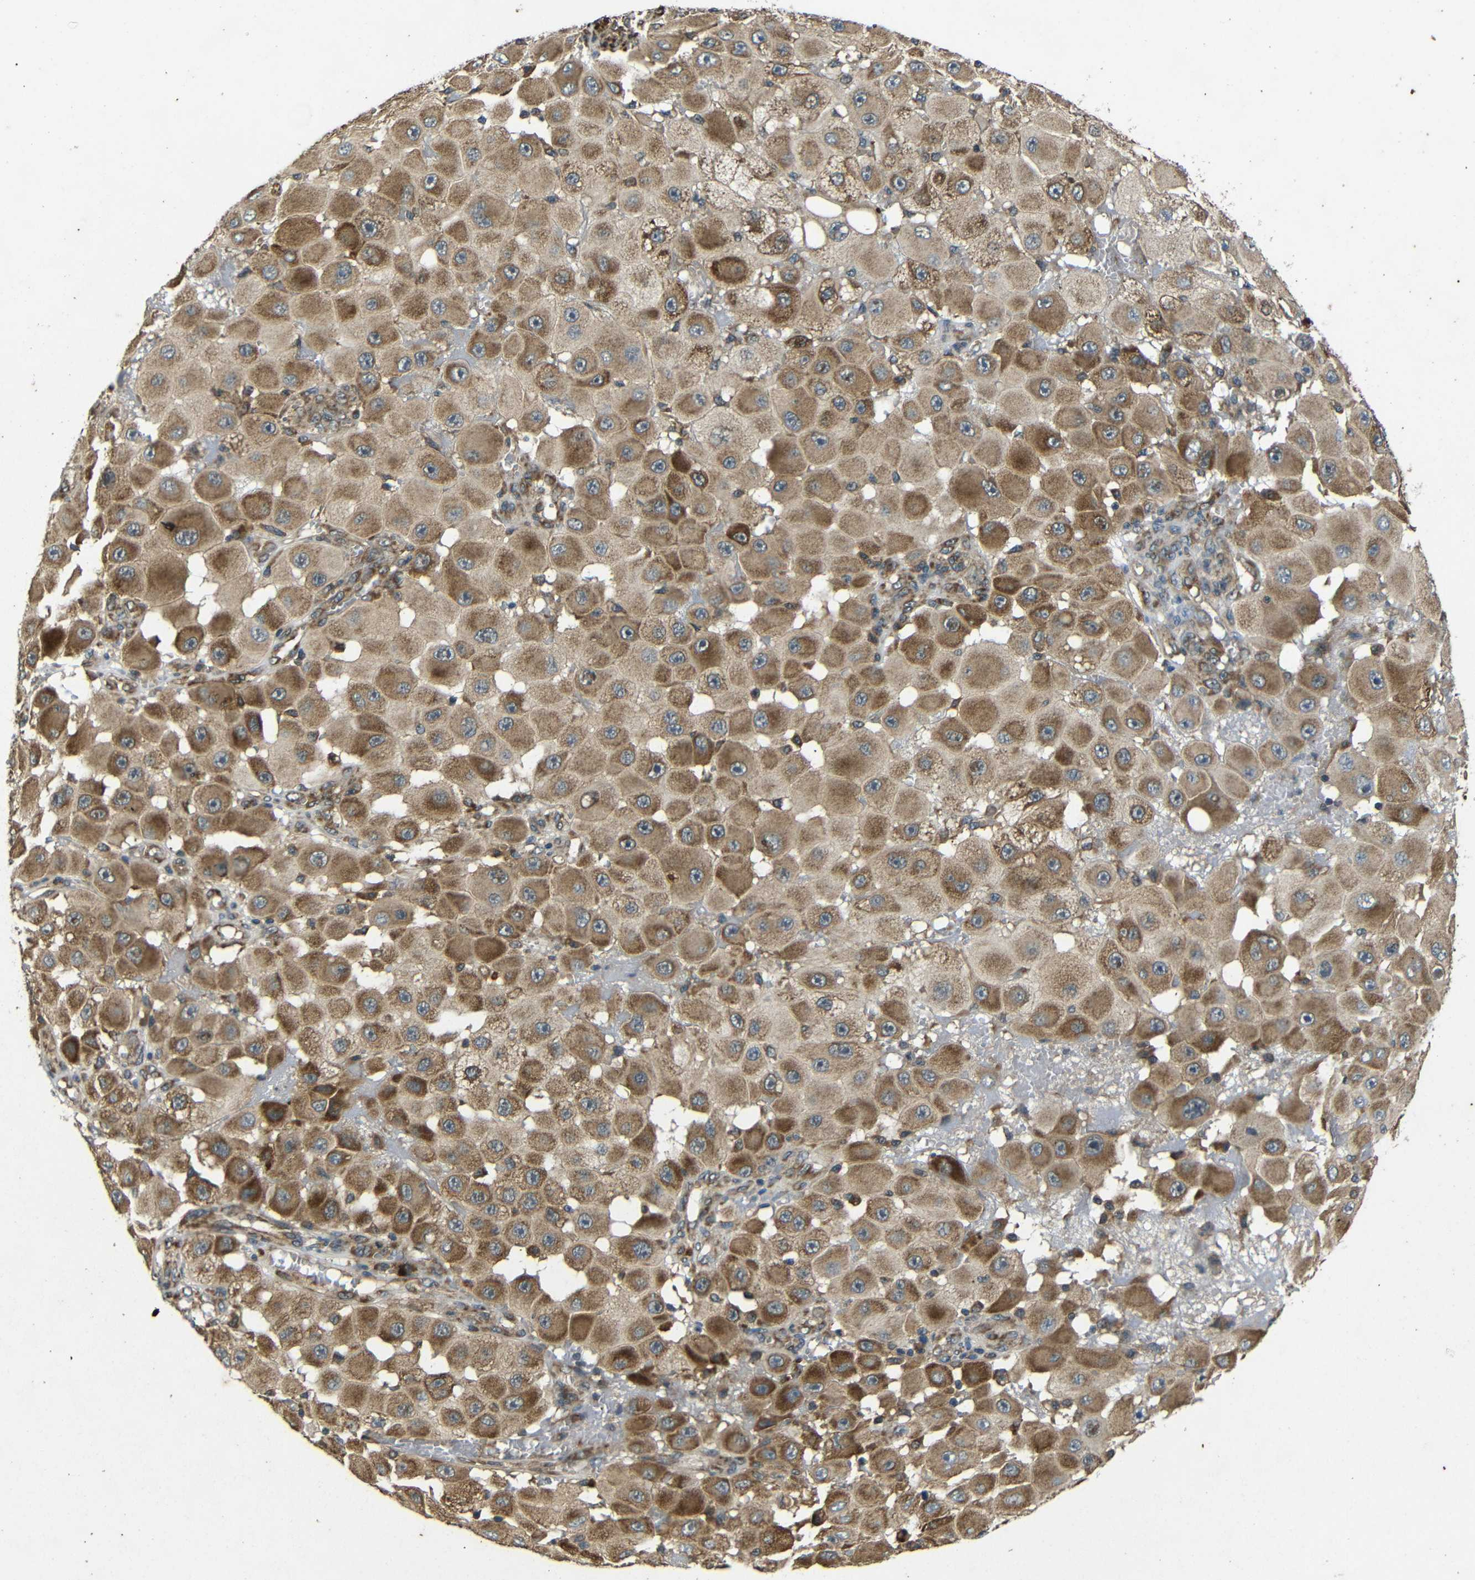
{"staining": {"intensity": "moderate", "quantity": ">75%", "location": "cytoplasmic/membranous"}, "tissue": "melanoma", "cell_type": "Tumor cells", "image_type": "cancer", "snomed": [{"axis": "morphology", "description": "Malignant melanoma, NOS"}, {"axis": "topography", "description": "Skin"}], "caption": "Malignant melanoma stained for a protein (brown) displays moderate cytoplasmic/membranous positive expression in about >75% of tumor cells.", "gene": "TRPC1", "patient": {"sex": "female", "age": 81}}